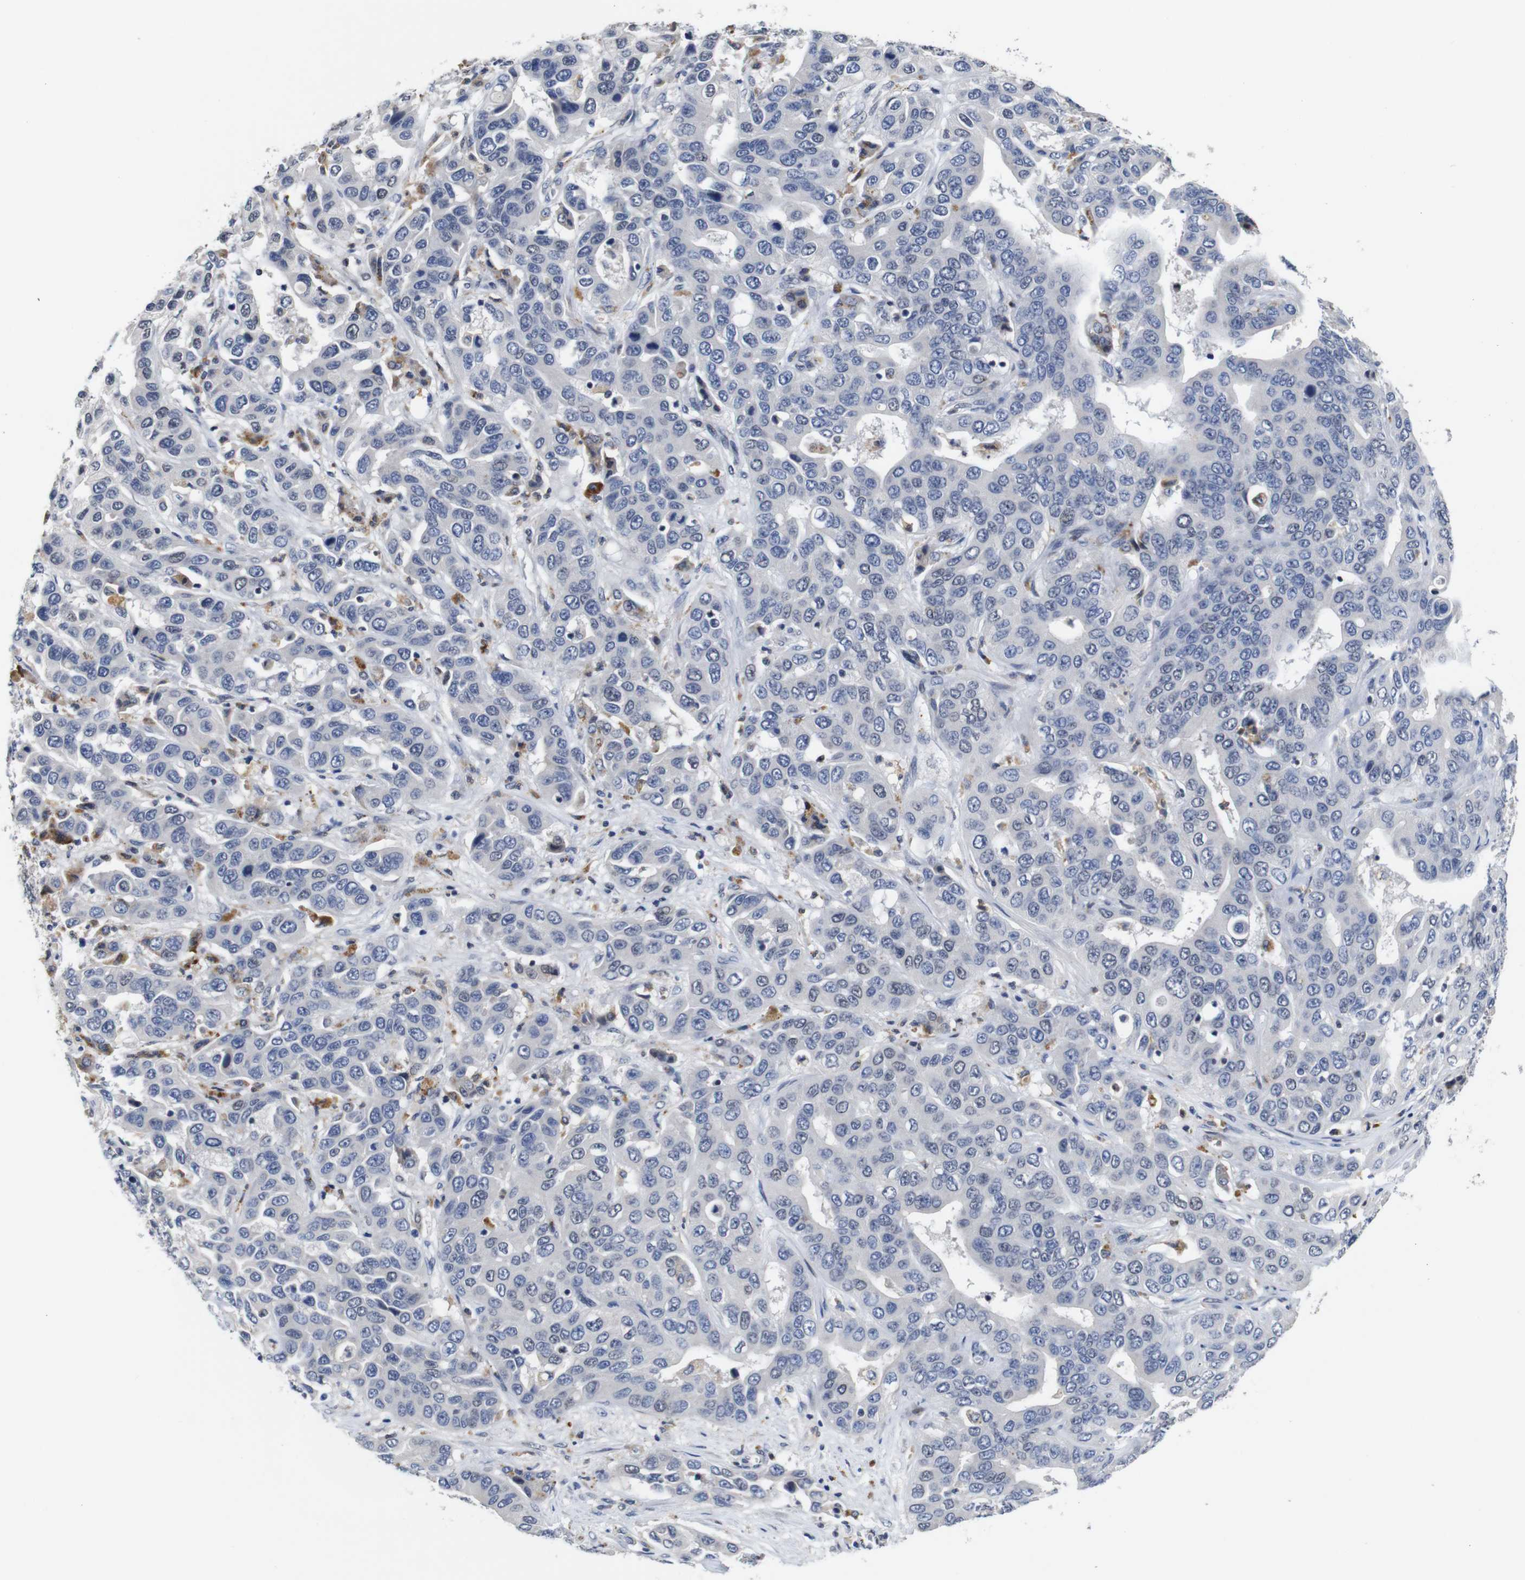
{"staining": {"intensity": "negative", "quantity": "none", "location": "none"}, "tissue": "liver cancer", "cell_type": "Tumor cells", "image_type": "cancer", "snomed": [{"axis": "morphology", "description": "Cholangiocarcinoma"}, {"axis": "topography", "description": "Liver"}], "caption": "This is an IHC histopathology image of liver cancer. There is no staining in tumor cells.", "gene": "NTRK3", "patient": {"sex": "female", "age": 52}}